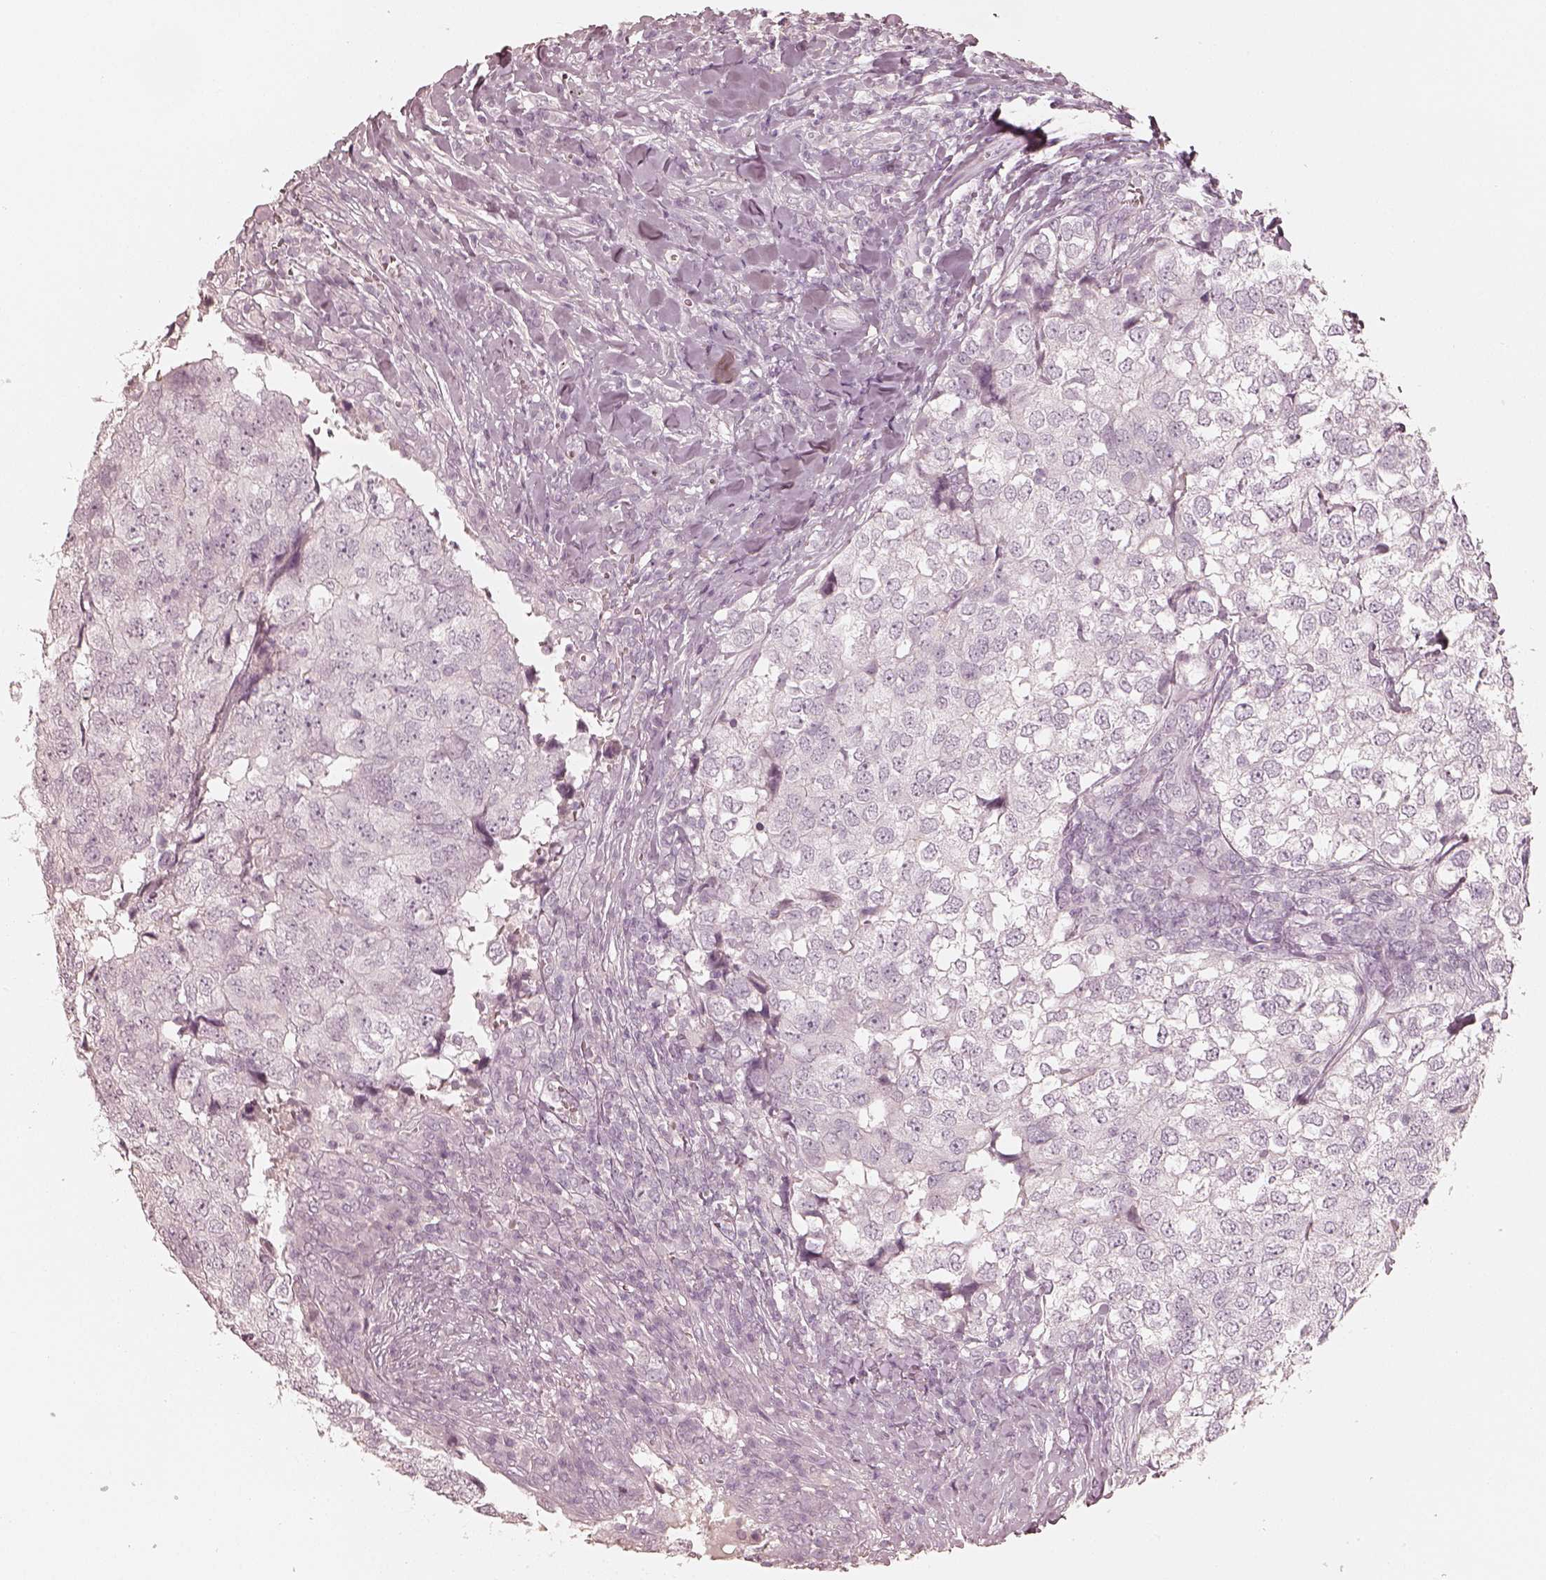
{"staining": {"intensity": "negative", "quantity": "none", "location": "none"}, "tissue": "breast cancer", "cell_type": "Tumor cells", "image_type": "cancer", "snomed": [{"axis": "morphology", "description": "Duct carcinoma"}, {"axis": "topography", "description": "Breast"}], "caption": "High power microscopy histopathology image of an immunohistochemistry (IHC) micrograph of breast infiltrating ductal carcinoma, revealing no significant positivity in tumor cells. Nuclei are stained in blue.", "gene": "KRT82", "patient": {"sex": "female", "age": 30}}